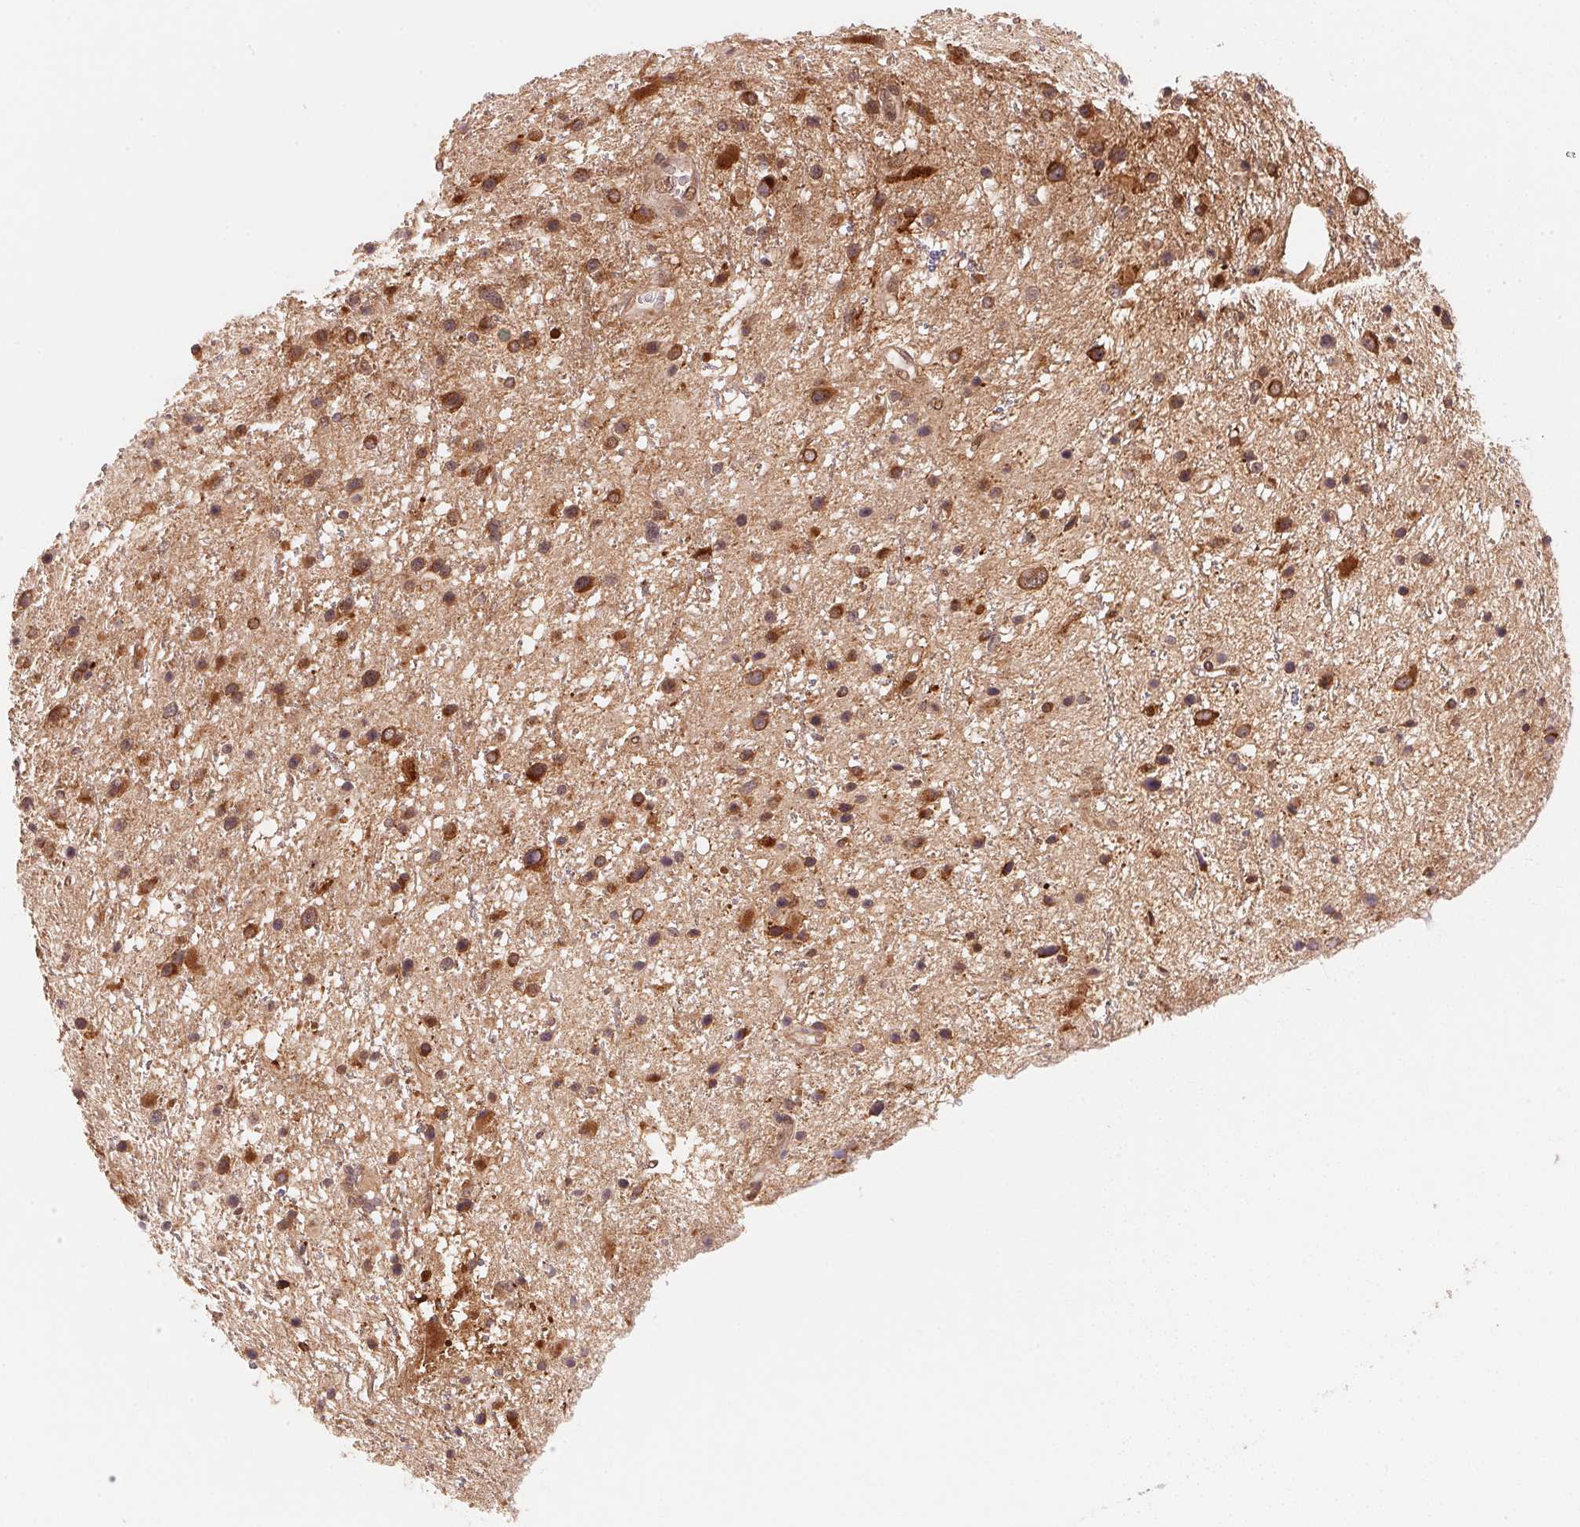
{"staining": {"intensity": "moderate", "quantity": ">75%", "location": "cytoplasmic/membranous,nuclear"}, "tissue": "glioma", "cell_type": "Tumor cells", "image_type": "cancer", "snomed": [{"axis": "morphology", "description": "Glioma, malignant, Low grade"}, {"axis": "topography", "description": "Brain"}], "caption": "A micrograph showing moderate cytoplasmic/membranous and nuclear staining in about >75% of tumor cells in glioma, as visualized by brown immunohistochemical staining.", "gene": "CCDC102B", "patient": {"sex": "female", "age": 32}}